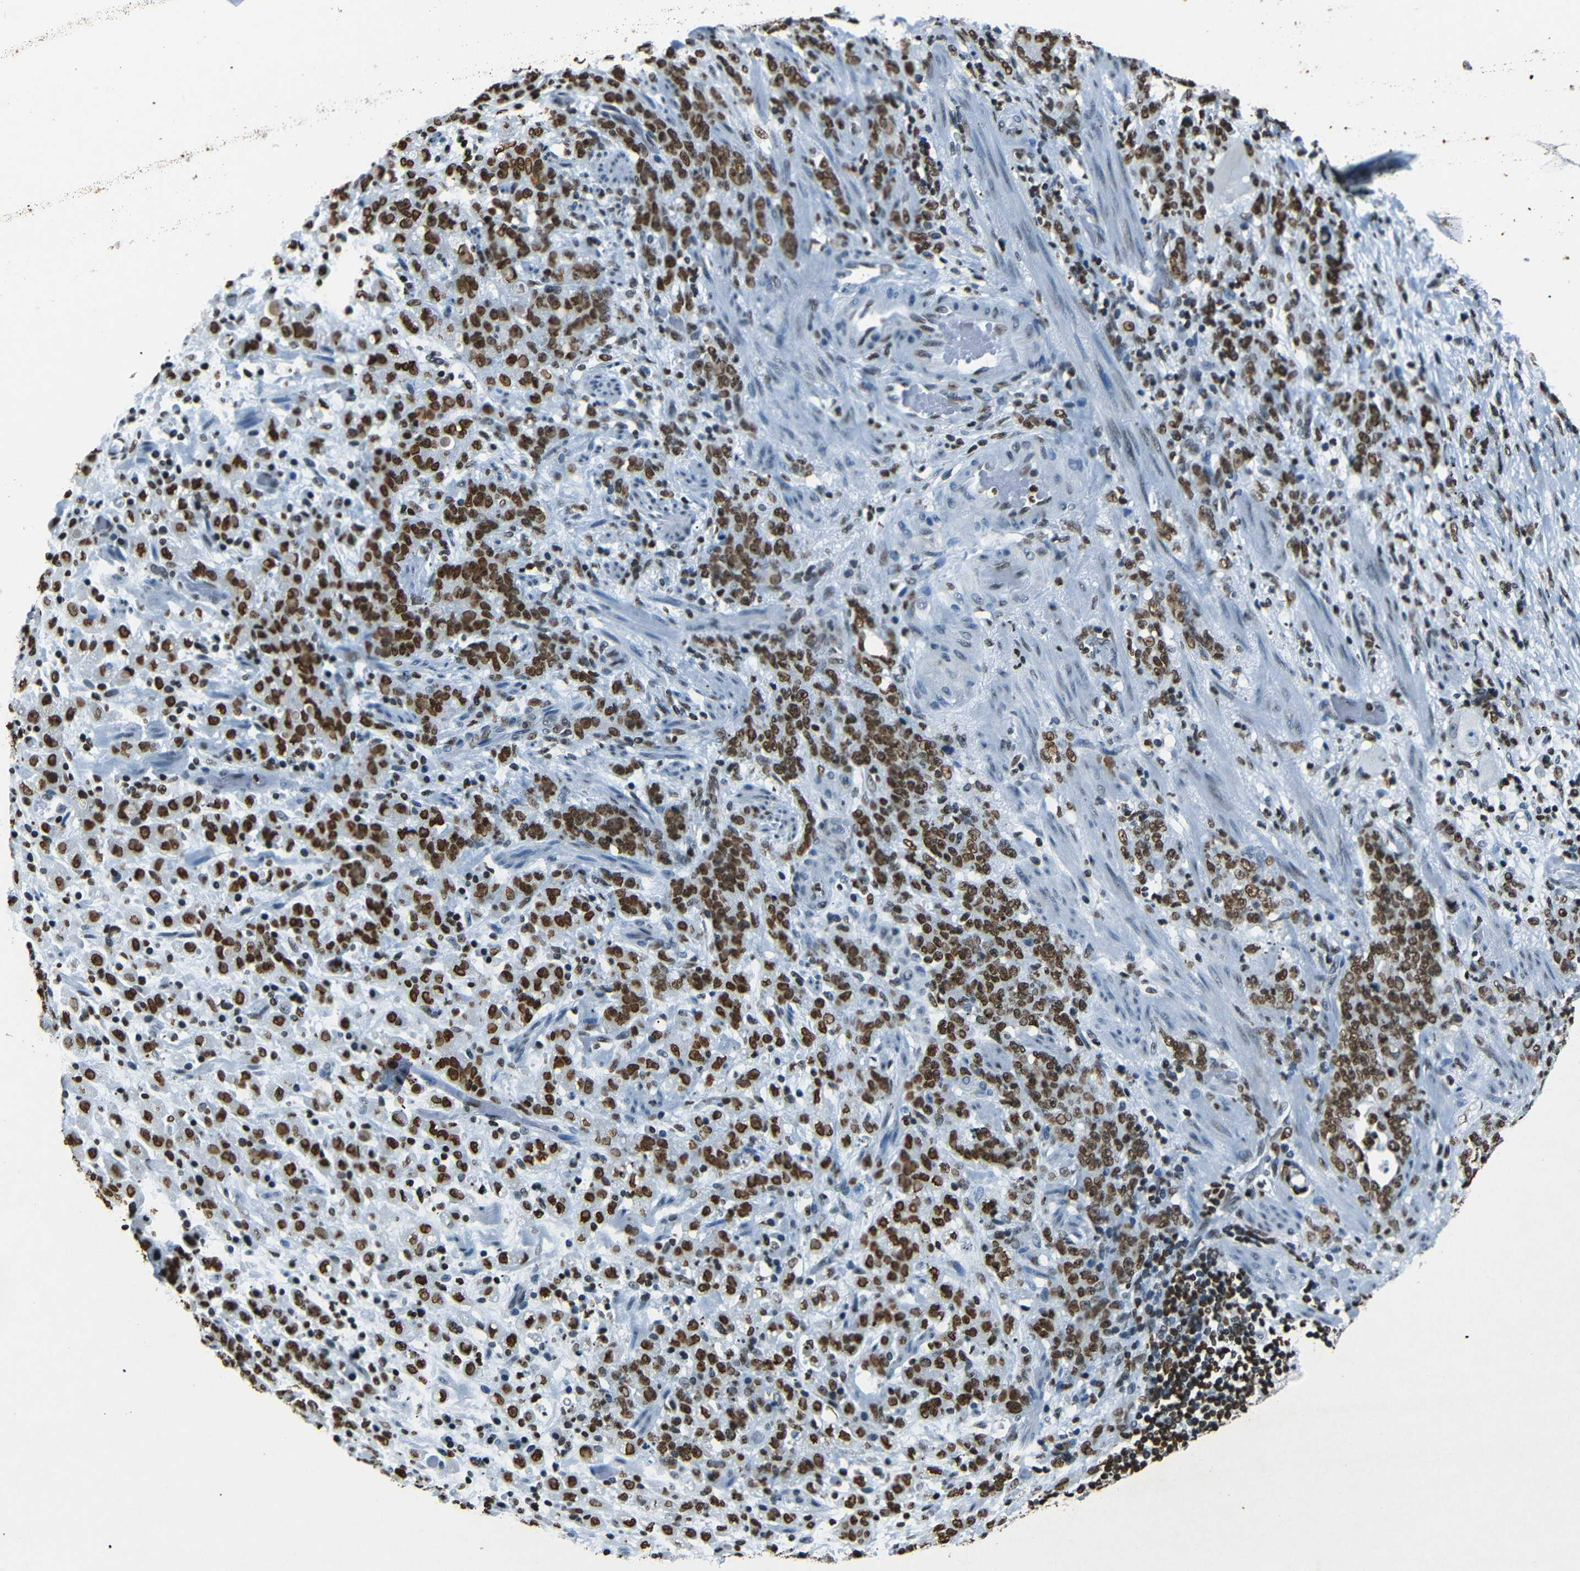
{"staining": {"intensity": "strong", "quantity": ">75%", "location": "nuclear"}, "tissue": "stomach cancer", "cell_type": "Tumor cells", "image_type": "cancer", "snomed": [{"axis": "morphology", "description": "Adenocarcinoma, NOS"}, {"axis": "topography", "description": "Stomach, lower"}], "caption": "Tumor cells reveal high levels of strong nuclear expression in approximately >75% of cells in human stomach cancer (adenocarcinoma).", "gene": "HMGN1", "patient": {"sex": "male", "age": 88}}